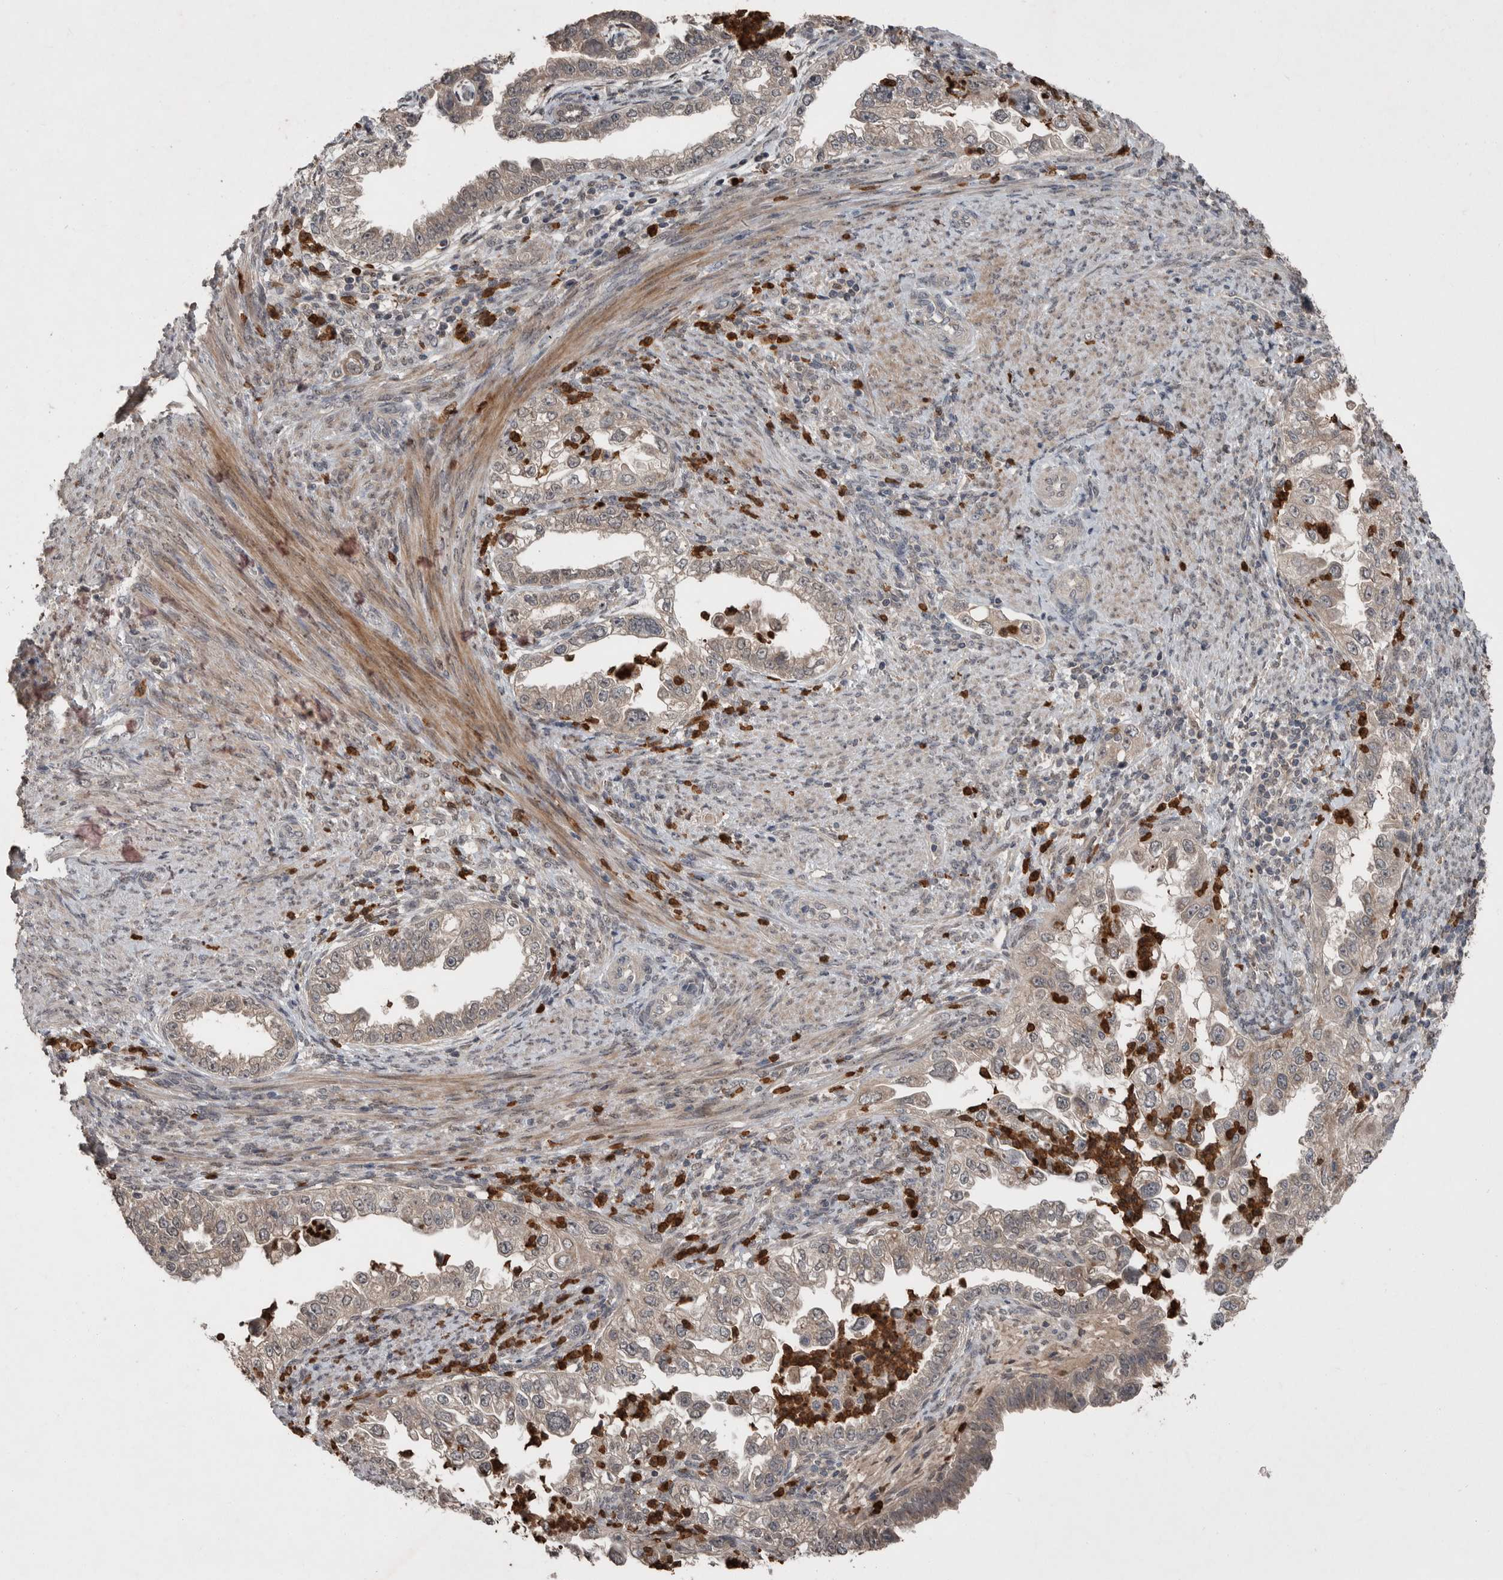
{"staining": {"intensity": "weak", "quantity": ">75%", "location": "cytoplasmic/membranous"}, "tissue": "endometrial cancer", "cell_type": "Tumor cells", "image_type": "cancer", "snomed": [{"axis": "morphology", "description": "Adenocarcinoma, NOS"}, {"axis": "topography", "description": "Endometrium"}], "caption": "Endometrial cancer (adenocarcinoma) stained with a protein marker shows weak staining in tumor cells.", "gene": "SCP2", "patient": {"sex": "female", "age": 85}}